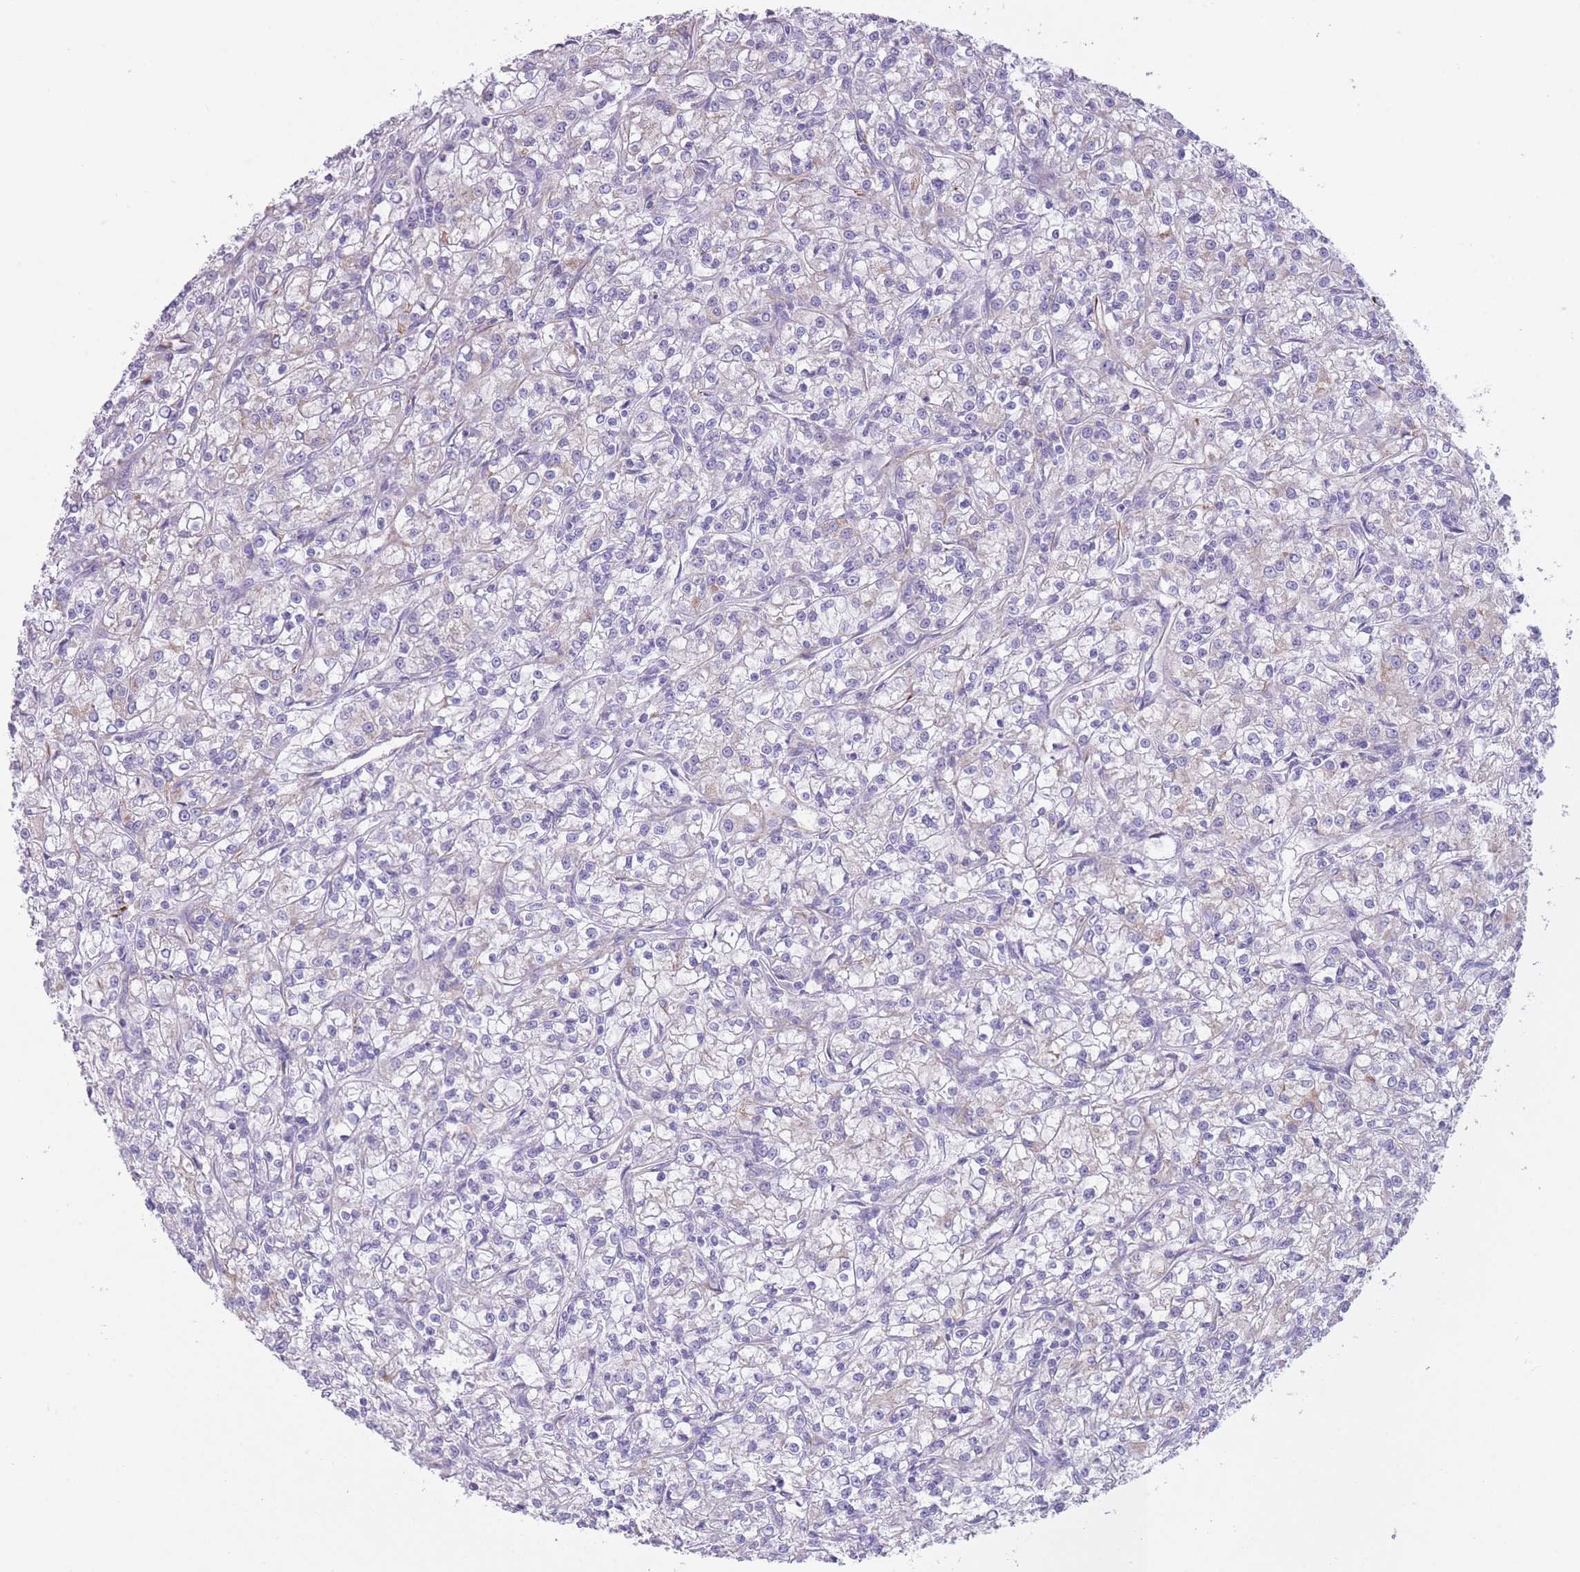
{"staining": {"intensity": "negative", "quantity": "none", "location": "none"}, "tissue": "renal cancer", "cell_type": "Tumor cells", "image_type": "cancer", "snomed": [{"axis": "morphology", "description": "Adenocarcinoma, NOS"}, {"axis": "topography", "description": "Kidney"}], "caption": "Renal adenocarcinoma was stained to show a protein in brown. There is no significant positivity in tumor cells. Nuclei are stained in blue.", "gene": "PTCD1", "patient": {"sex": "female", "age": 59}}